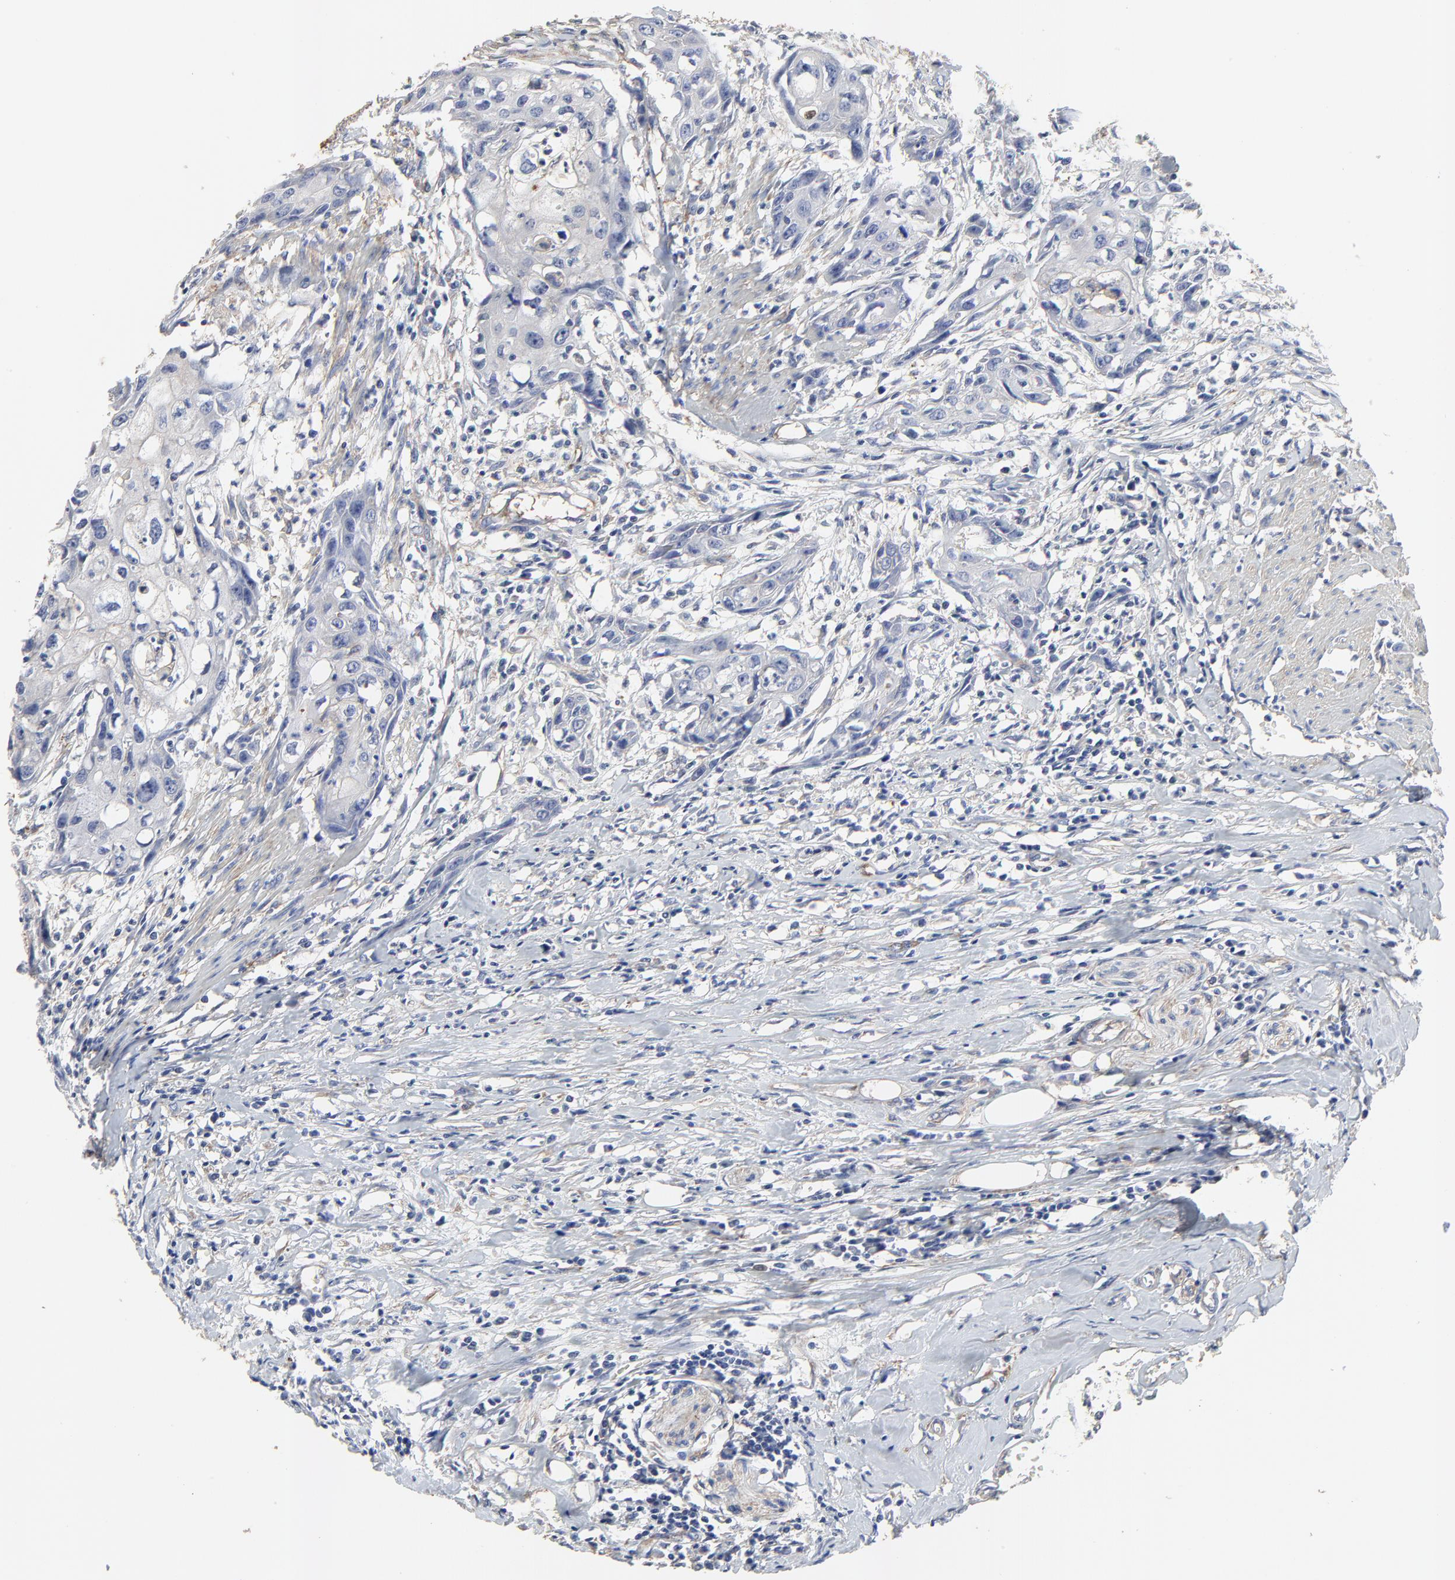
{"staining": {"intensity": "negative", "quantity": "none", "location": "none"}, "tissue": "urothelial cancer", "cell_type": "Tumor cells", "image_type": "cancer", "snomed": [{"axis": "morphology", "description": "Urothelial carcinoma, High grade"}, {"axis": "topography", "description": "Urinary bladder"}], "caption": "This is an immunohistochemistry (IHC) image of high-grade urothelial carcinoma. There is no expression in tumor cells.", "gene": "NXF3", "patient": {"sex": "male", "age": 54}}